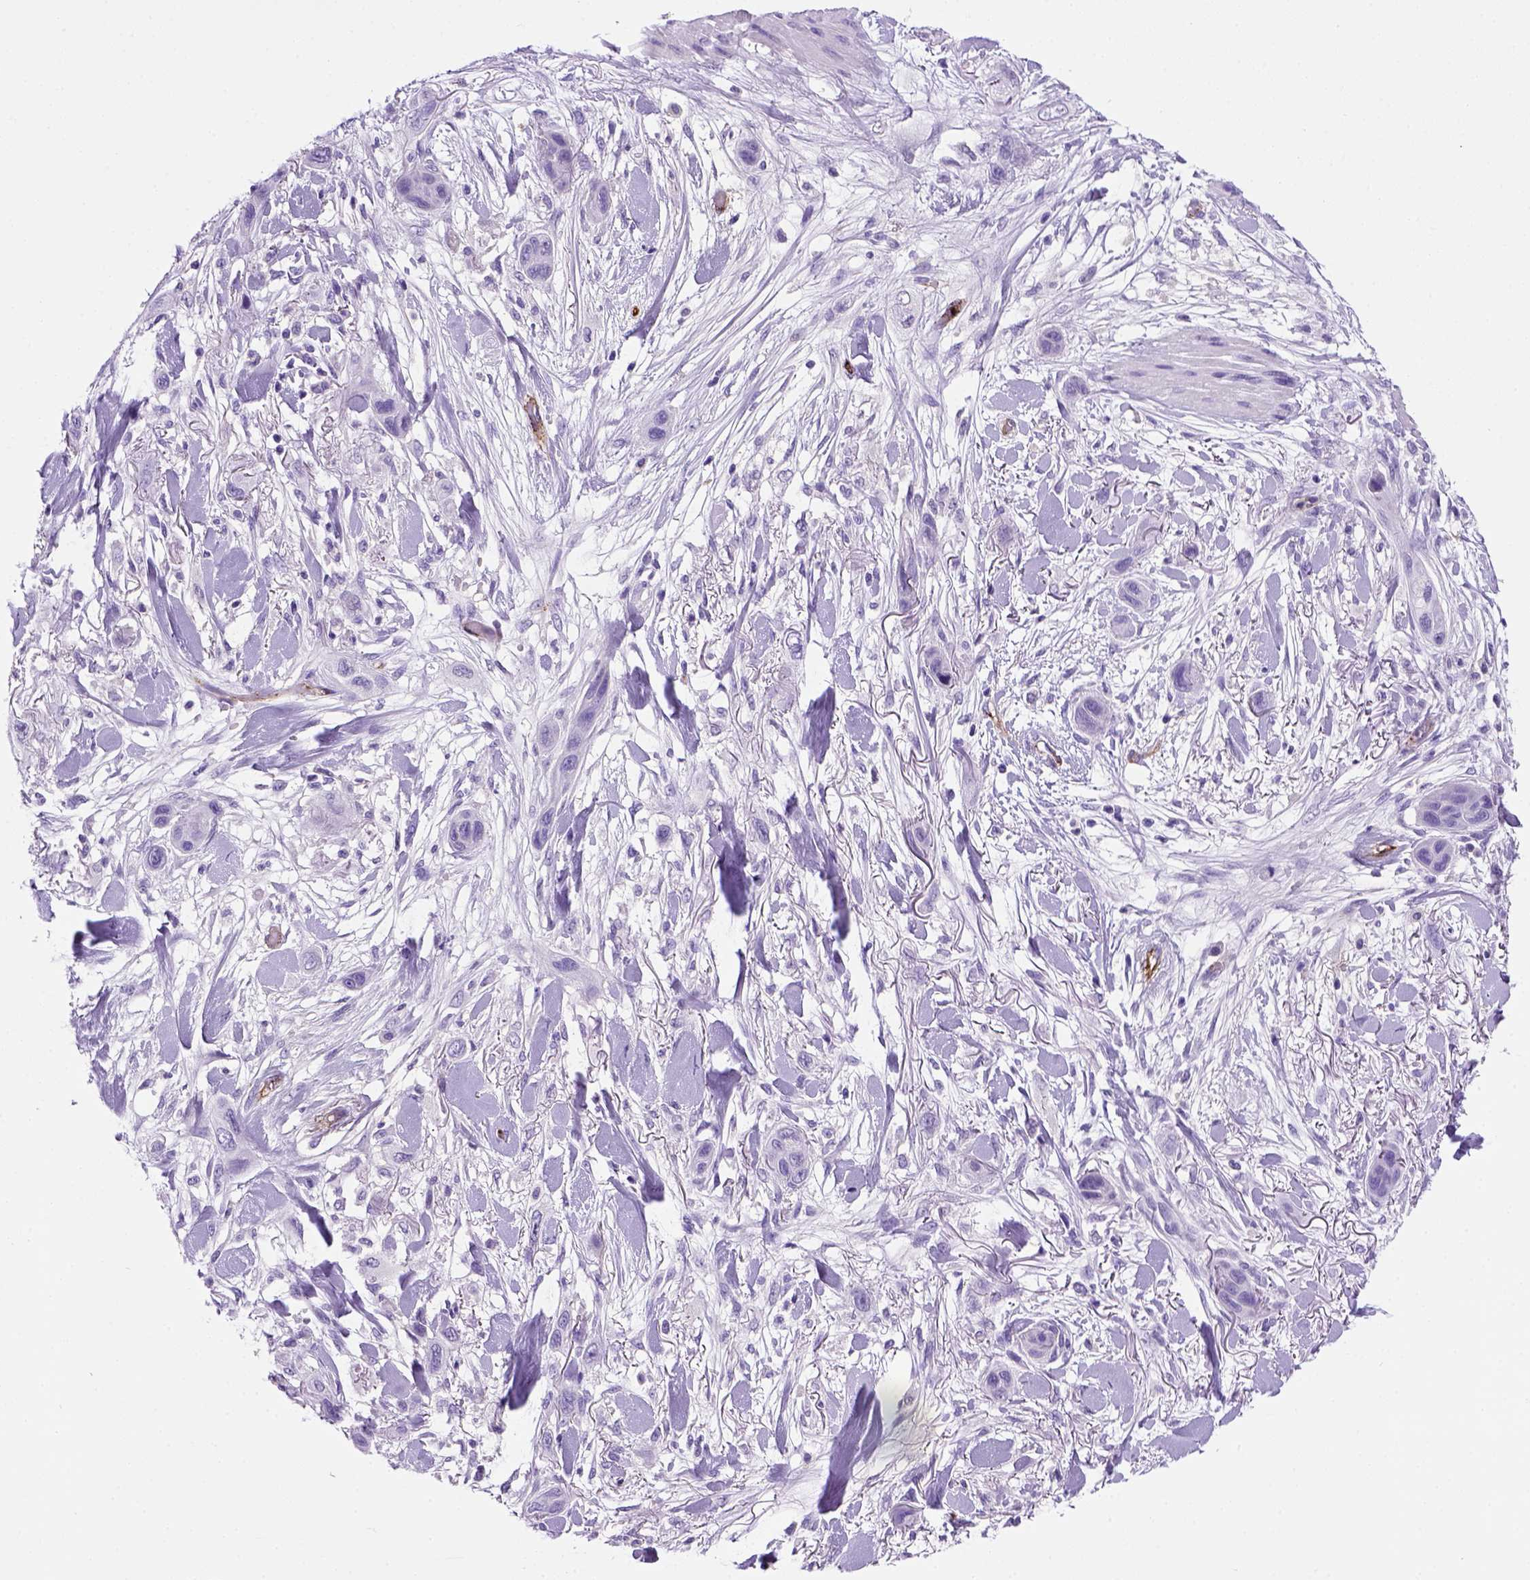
{"staining": {"intensity": "negative", "quantity": "none", "location": "none"}, "tissue": "skin cancer", "cell_type": "Tumor cells", "image_type": "cancer", "snomed": [{"axis": "morphology", "description": "Squamous cell carcinoma, NOS"}, {"axis": "topography", "description": "Skin"}], "caption": "The micrograph shows no staining of tumor cells in skin squamous cell carcinoma.", "gene": "VWF", "patient": {"sex": "male", "age": 79}}